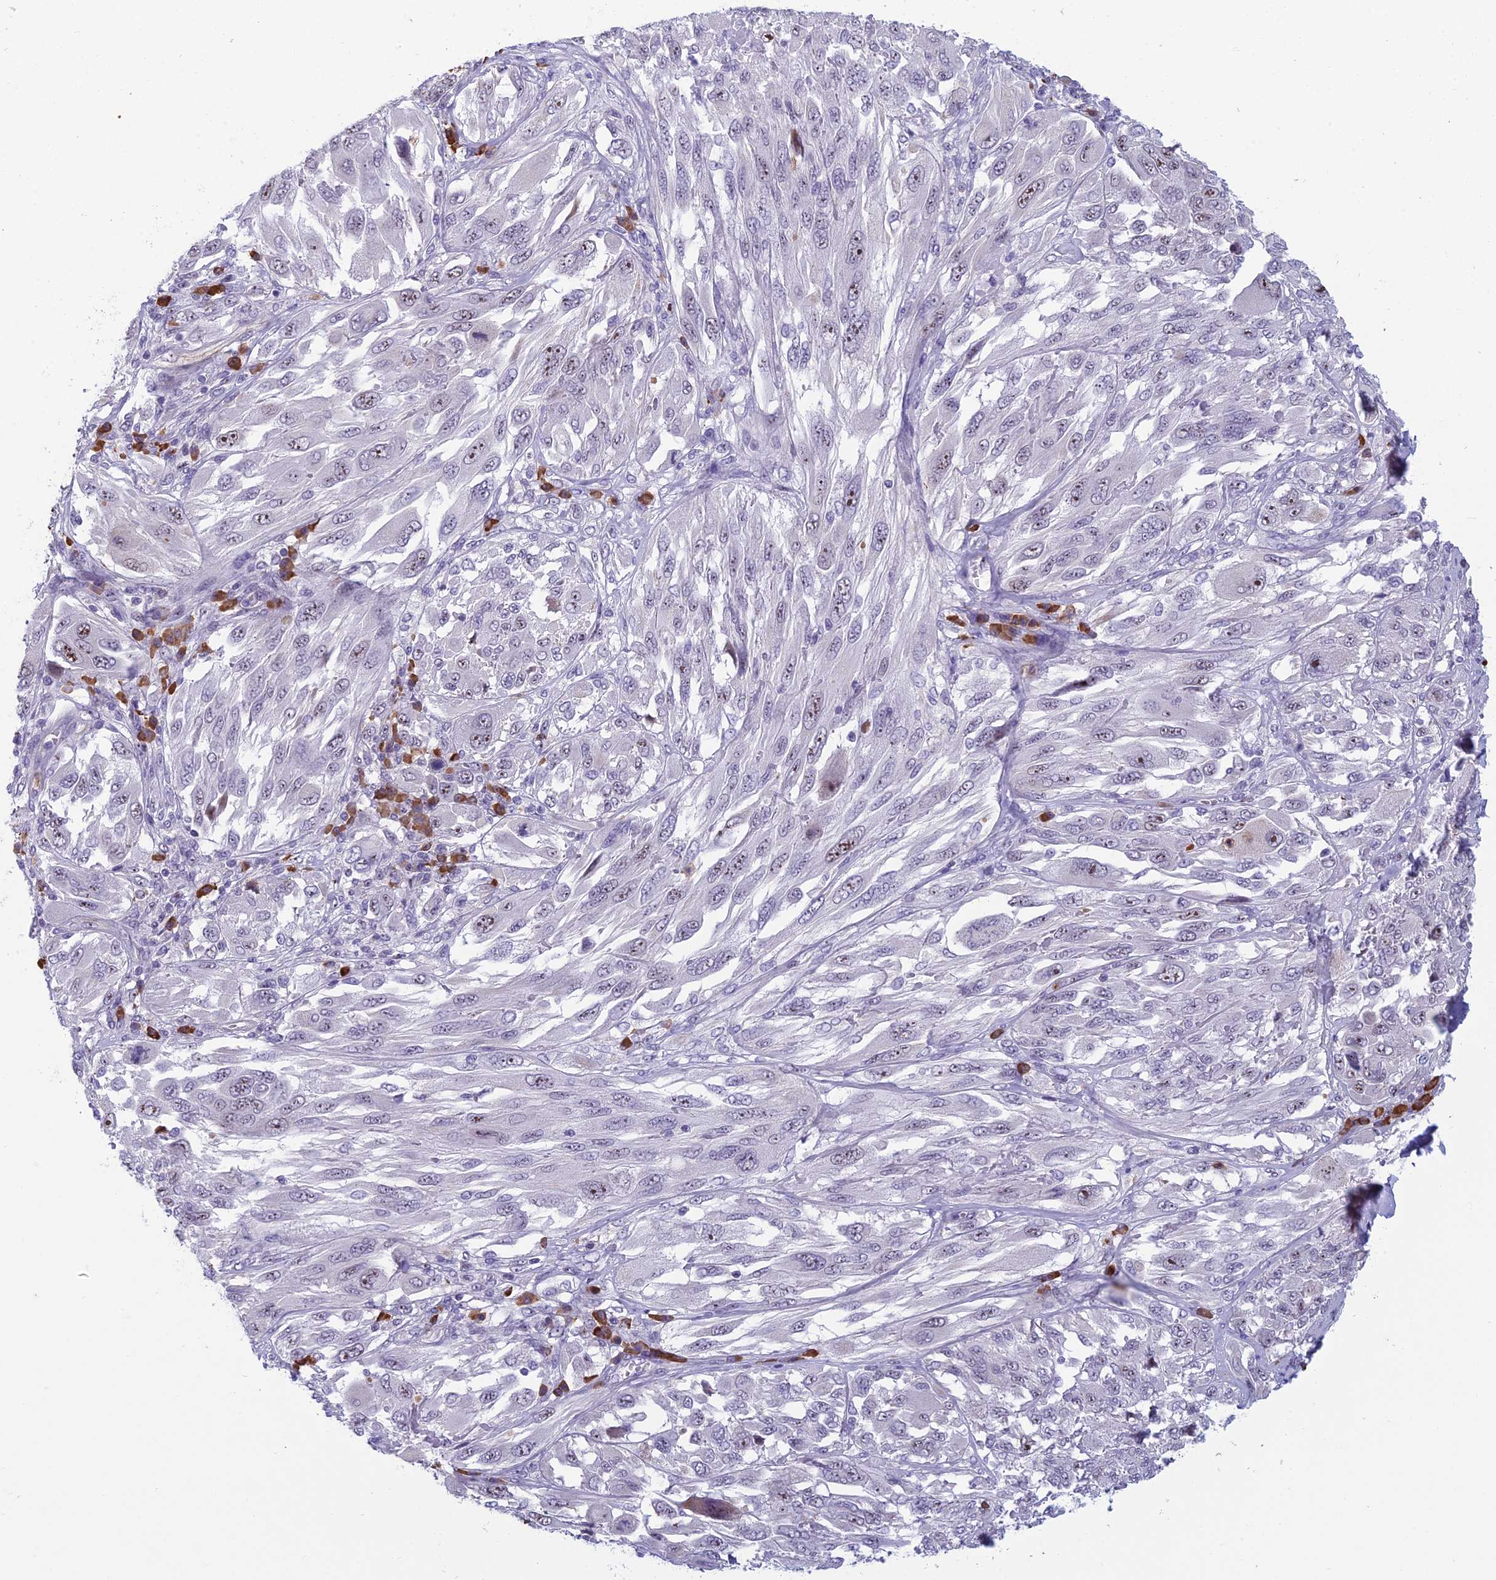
{"staining": {"intensity": "weak", "quantity": "<25%", "location": "nuclear"}, "tissue": "melanoma", "cell_type": "Tumor cells", "image_type": "cancer", "snomed": [{"axis": "morphology", "description": "Malignant melanoma, NOS"}, {"axis": "topography", "description": "Skin"}], "caption": "The micrograph demonstrates no significant positivity in tumor cells of melanoma. The staining was performed using DAB to visualize the protein expression in brown, while the nuclei were stained in blue with hematoxylin (Magnification: 20x).", "gene": "NOC2L", "patient": {"sex": "female", "age": 91}}